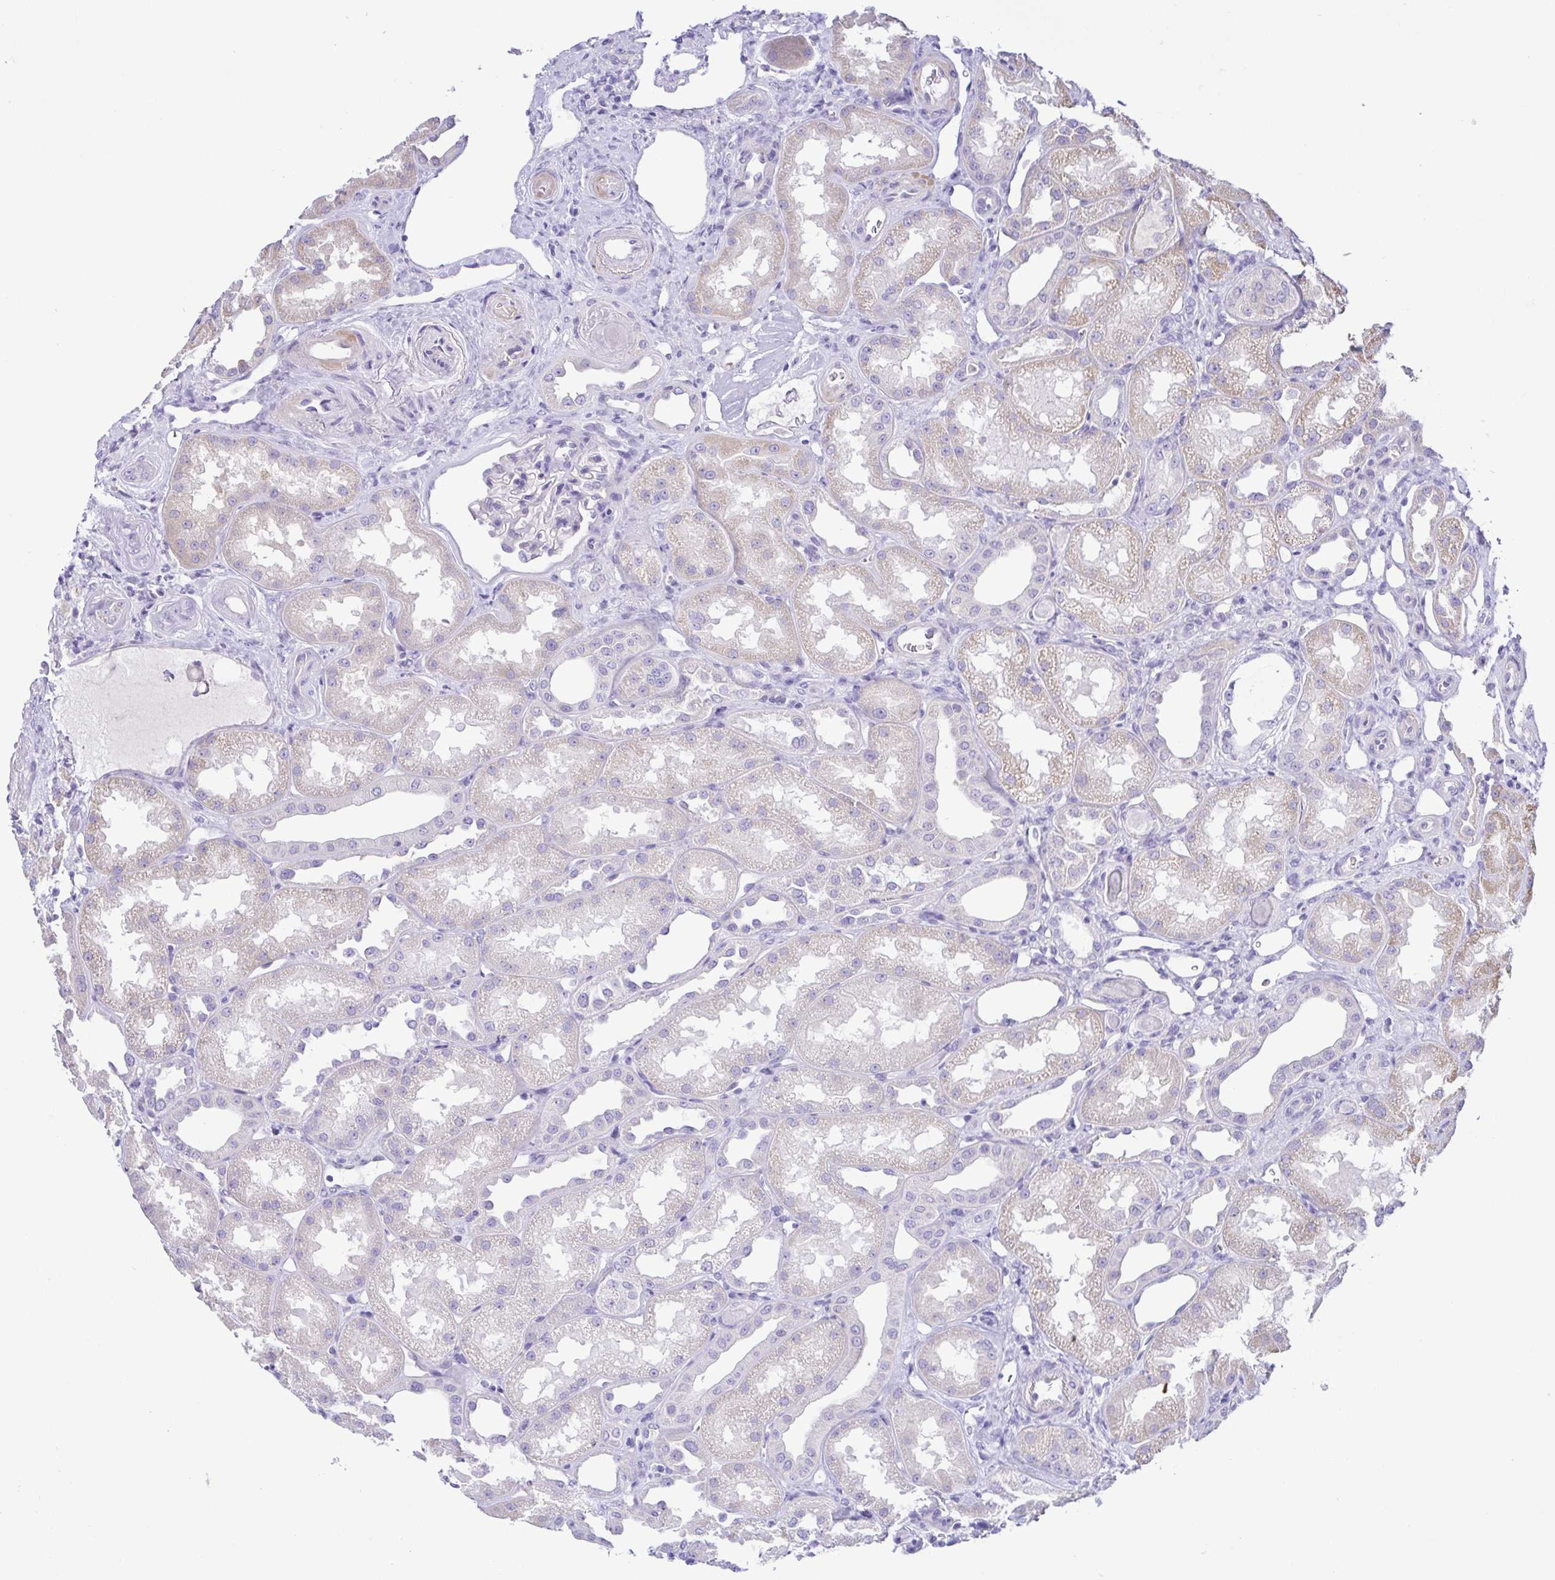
{"staining": {"intensity": "negative", "quantity": "none", "location": "none"}, "tissue": "kidney", "cell_type": "Cells in glomeruli", "image_type": "normal", "snomed": [{"axis": "morphology", "description": "Normal tissue, NOS"}, {"axis": "topography", "description": "Kidney"}], "caption": "The histopathology image demonstrates no significant expression in cells in glomeruli of kidney. (Stains: DAB immunohistochemistry (IHC) with hematoxylin counter stain, Microscopy: brightfield microscopy at high magnification).", "gene": "EPB42", "patient": {"sex": "male", "age": 61}}